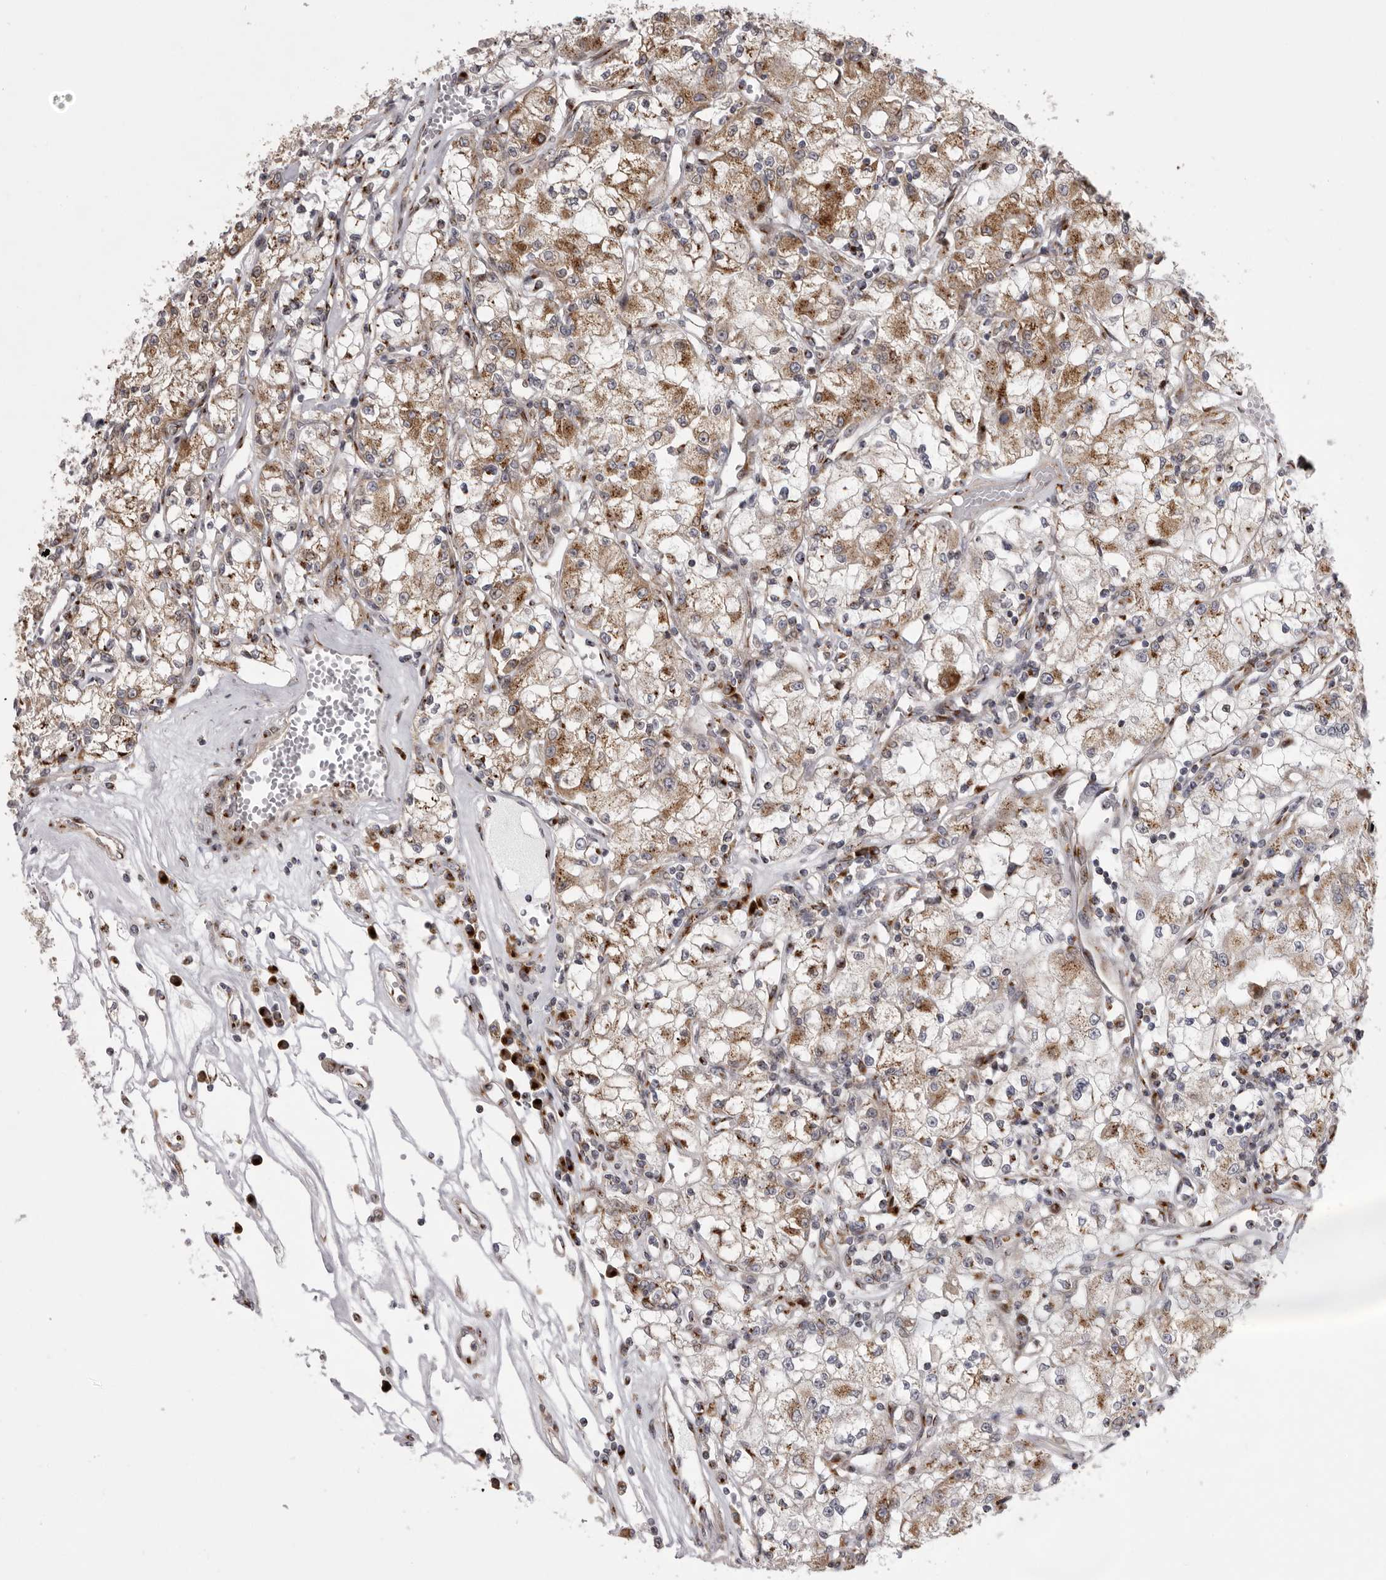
{"staining": {"intensity": "moderate", "quantity": ">75%", "location": "cytoplasmic/membranous"}, "tissue": "renal cancer", "cell_type": "Tumor cells", "image_type": "cancer", "snomed": [{"axis": "morphology", "description": "Adenocarcinoma, NOS"}, {"axis": "topography", "description": "Kidney"}], "caption": "Immunohistochemistry (IHC) image of neoplastic tissue: renal cancer (adenocarcinoma) stained using immunohistochemistry displays medium levels of moderate protein expression localized specifically in the cytoplasmic/membranous of tumor cells, appearing as a cytoplasmic/membranous brown color.", "gene": "WDR47", "patient": {"sex": "female", "age": 59}}